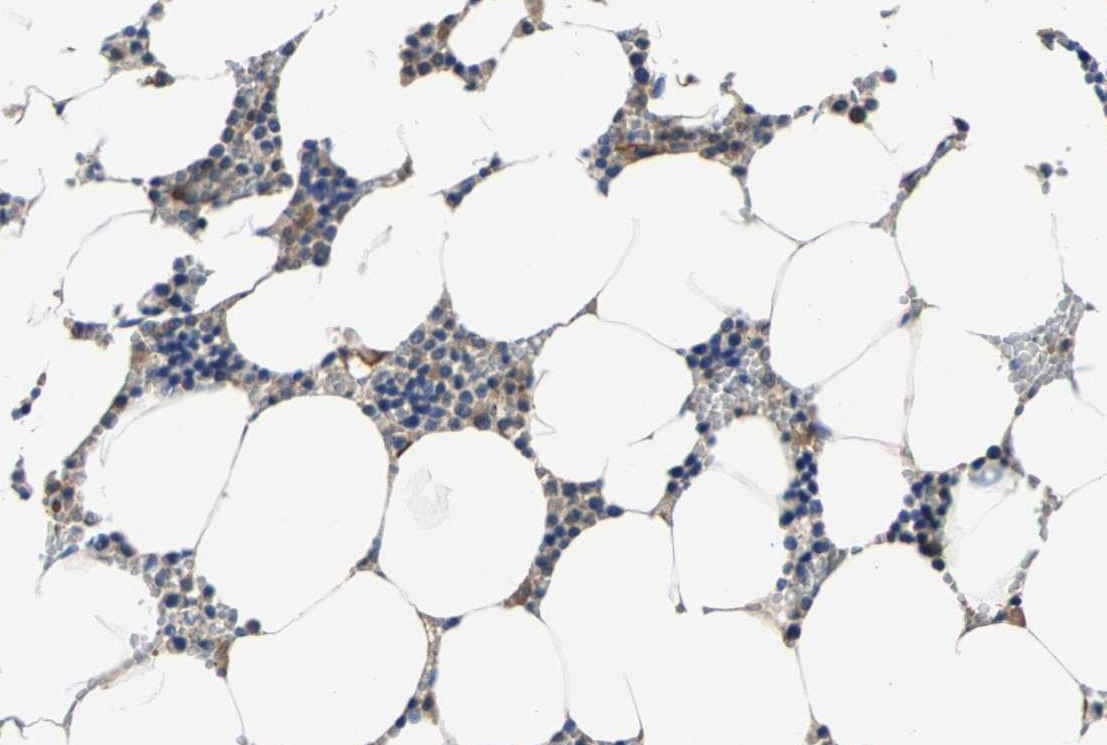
{"staining": {"intensity": "moderate", "quantity": "<25%", "location": "cytoplasmic/membranous"}, "tissue": "bone marrow", "cell_type": "Hematopoietic cells", "image_type": "normal", "snomed": [{"axis": "morphology", "description": "Normal tissue, NOS"}, {"axis": "topography", "description": "Bone marrow"}], "caption": "A brown stain highlights moderate cytoplasmic/membranous expression of a protein in hematopoietic cells of unremarkable bone marrow.", "gene": "ALDOB", "patient": {"sex": "male", "age": 70}}